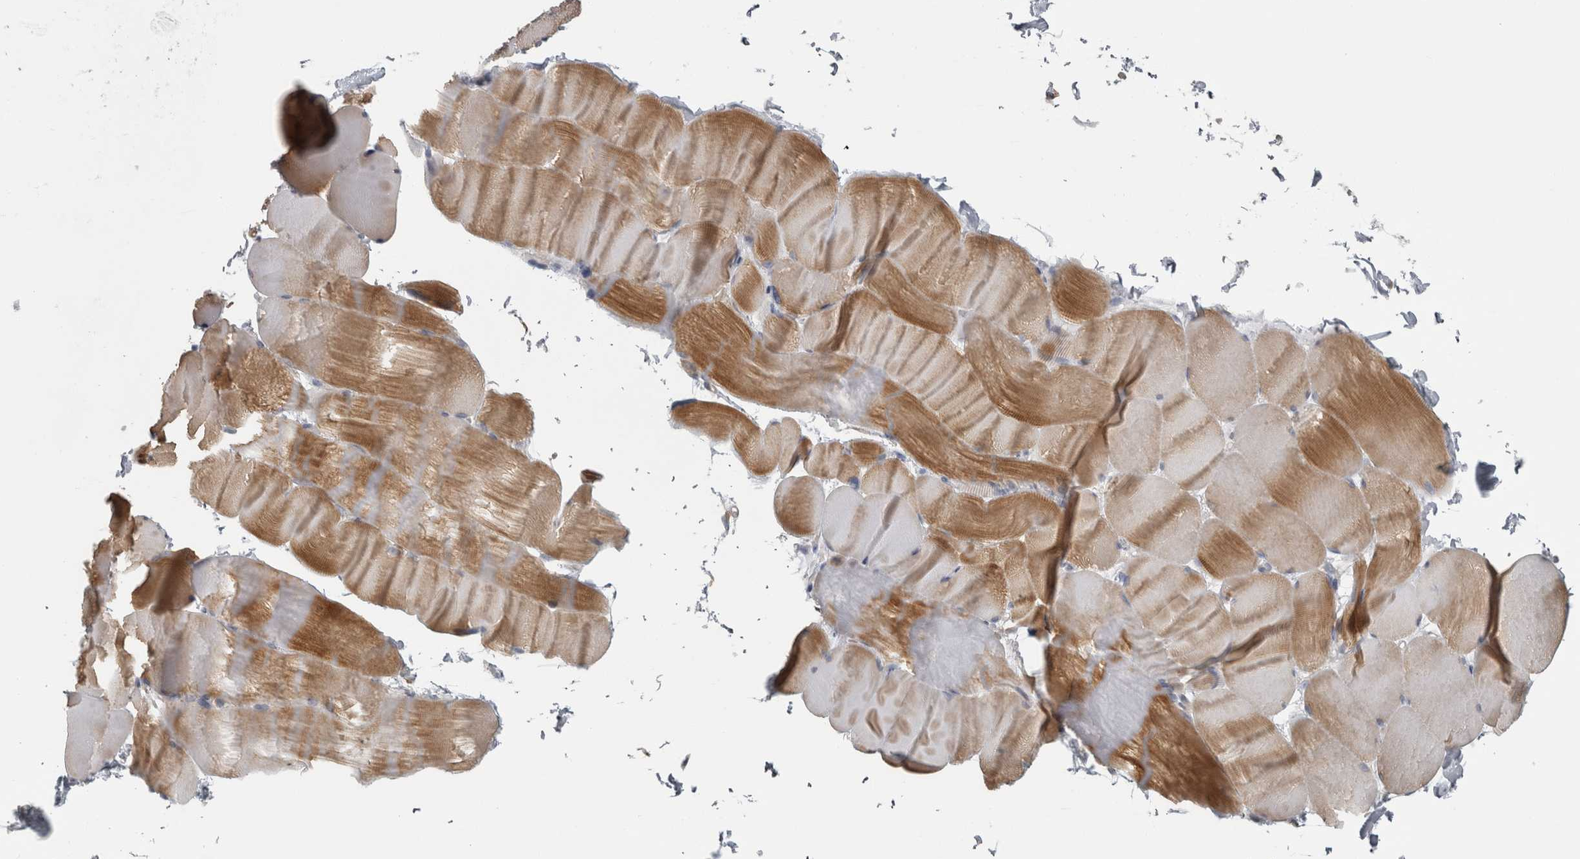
{"staining": {"intensity": "moderate", "quantity": "25%-75%", "location": "cytoplasmic/membranous"}, "tissue": "skeletal muscle", "cell_type": "Myocytes", "image_type": "normal", "snomed": [{"axis": "morphology", "description": "Normal tissue, NOS"}, {"axis": "topography", "description": "Skin"}, {"axis": "topography", "description": "Skeletal muscle"}], "caption": "Normal skeletal muscle exhibits moderate cytoplasmic/membranous positivity in approximately 25%-75% of myocytes (IHC, brightfield microscopy, high magnification)..", "gene": "PPP1R12B", "patient": {"sex": "male", "age": 83}}